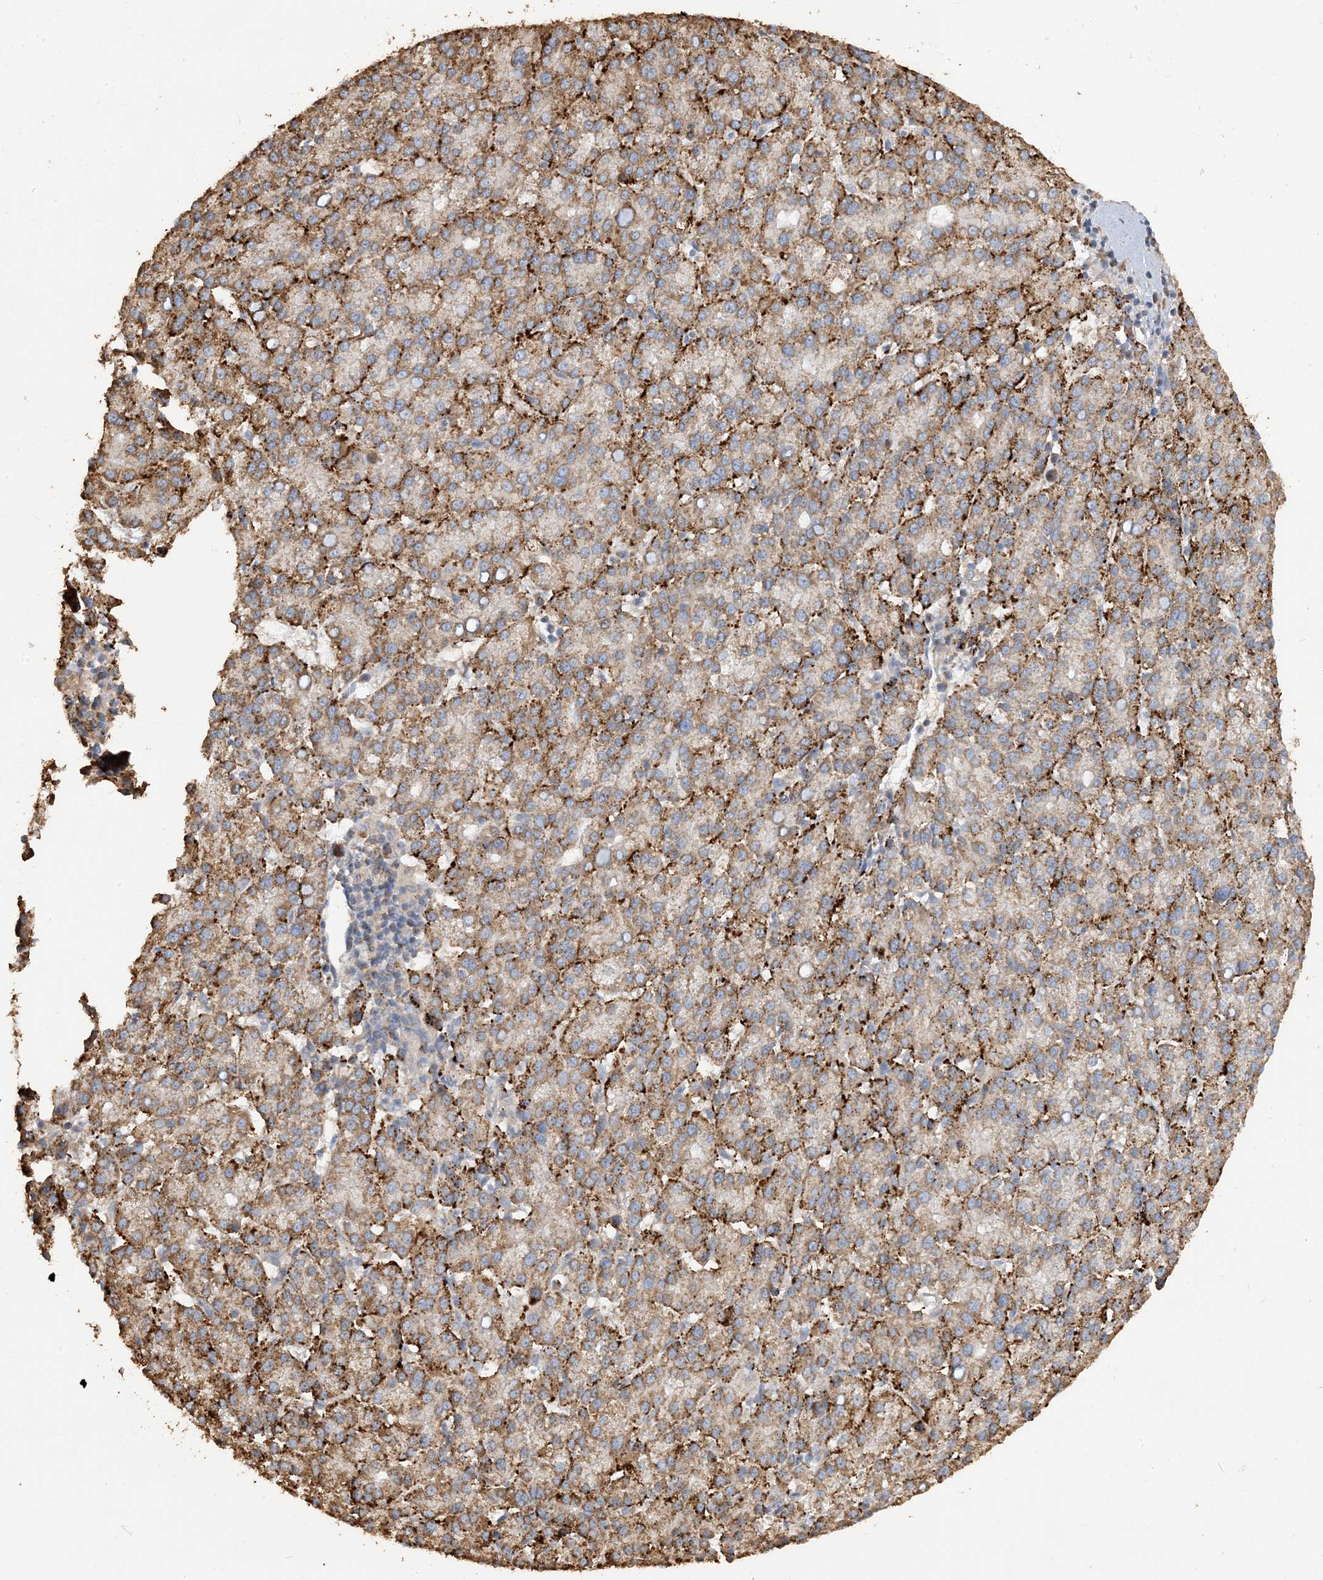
{"staining": {"intensity": "strong", "quantity": "25%-75%", "location": "cytoplasmic/membranous"}, "tissue": "liver cancer", "cell_type": "Tumor cells", "image_type": "cancer", "snomed": [{"axis": "morphology", "description": "Carcinoma, Hepatocellular, NOS"}, {"axis": "topography", "description": "Liver"}], "caption": "Liver cancer (hepatocellular carcinoma) was stained to show a protein in brown. There is high levels of strong cytoplasmic/membranous positivity in about 25%-75% of tumor cells.", "gene": "SFMBT2", "patient": {"sex": "female", "age": 58}}